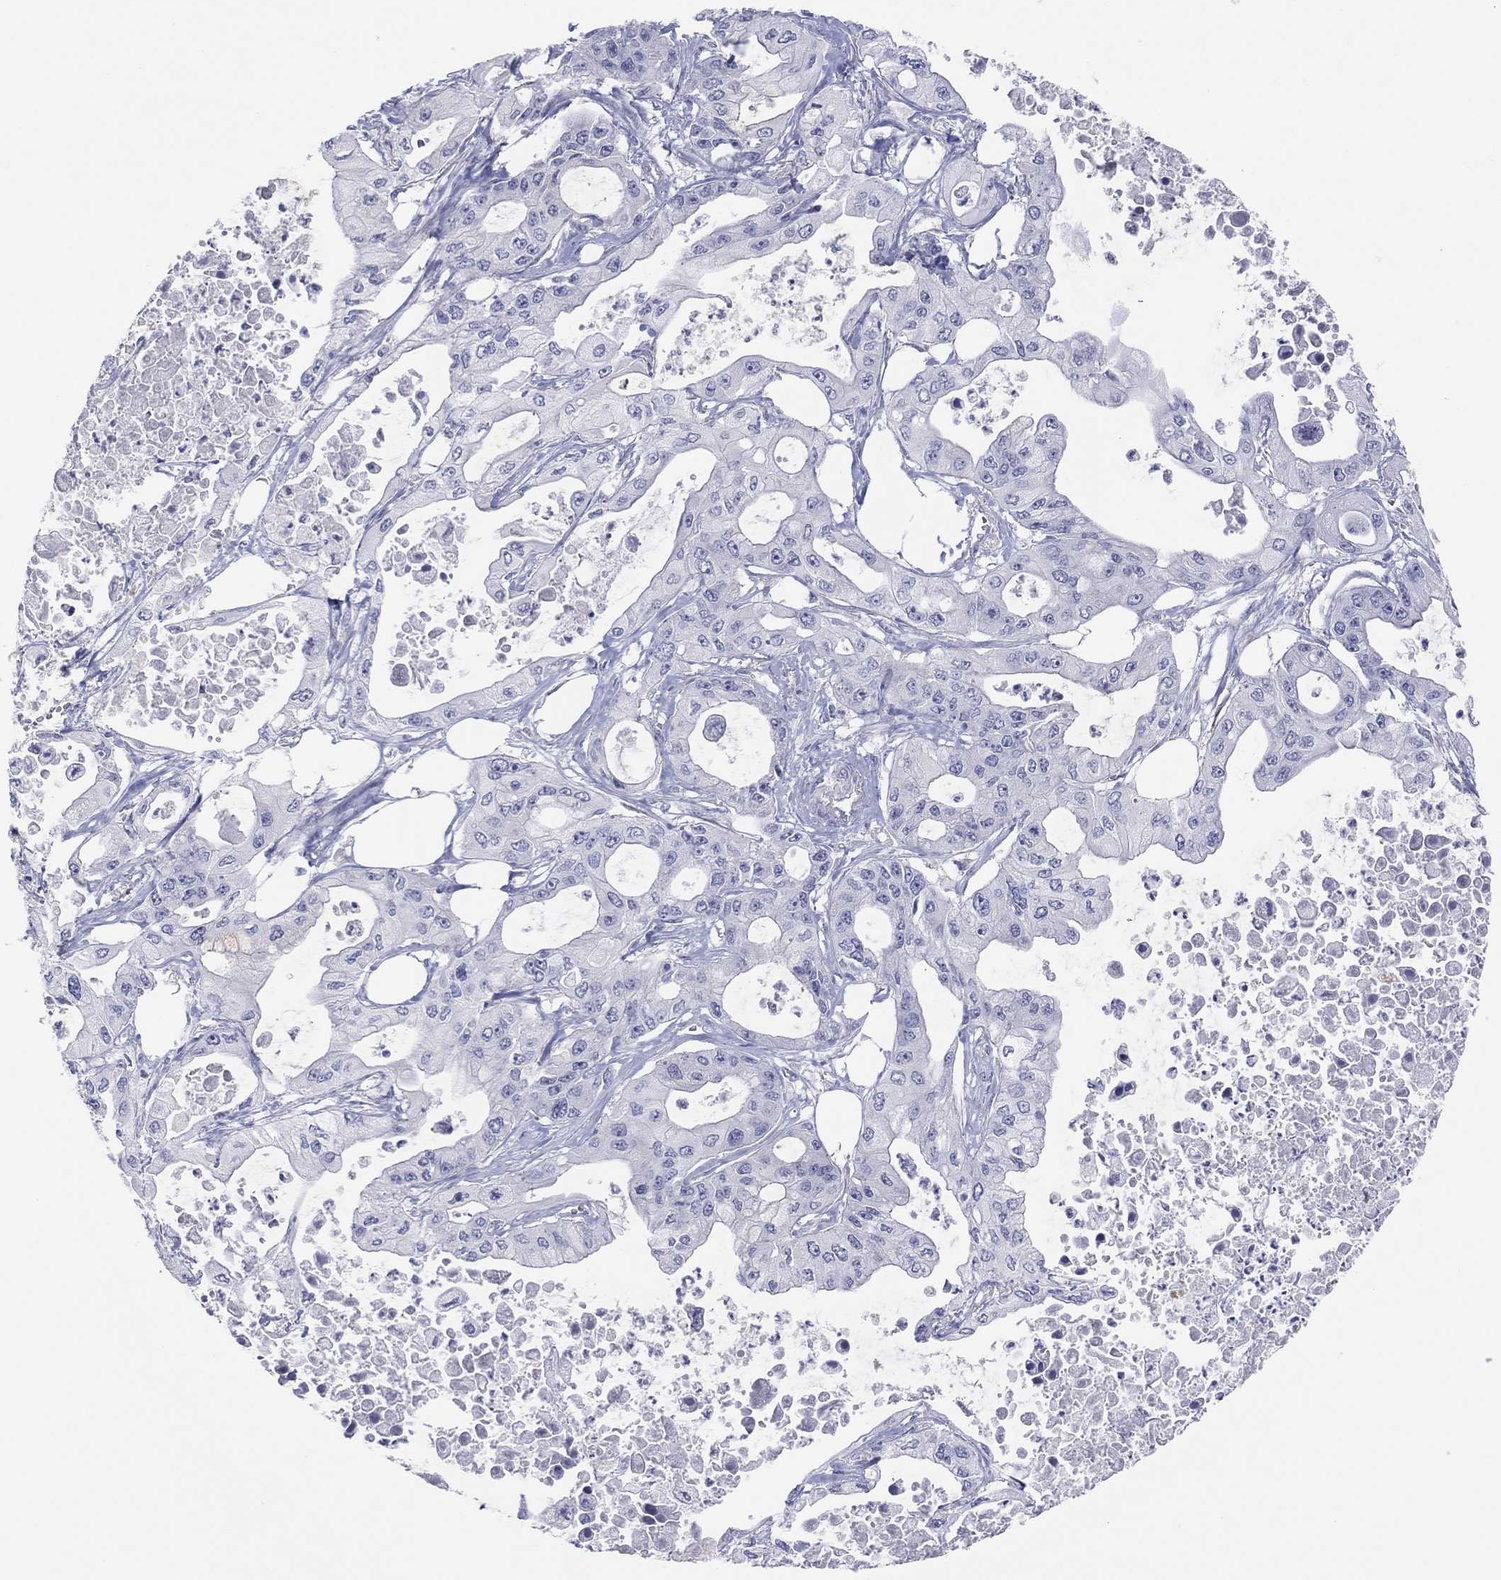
{"staining": {"intensity": "negative", "quantity": "none", "location": "none"}, "tissue": "pancreatic cancer", "cell_type": "Tumor cells", "image_type": "cancer", "snomed": [{"axis": "morphology", "description": "Adenocarcinoma, NOS"}, {"axis": "topography", "description": "Pancreas"}], "caption": "IHC of human pancreatic cancer (adenocarcinoma) displays no staining in tumor cells.", "gene": "CPNE6", "patient": {"sex": "male", "age": 70}}